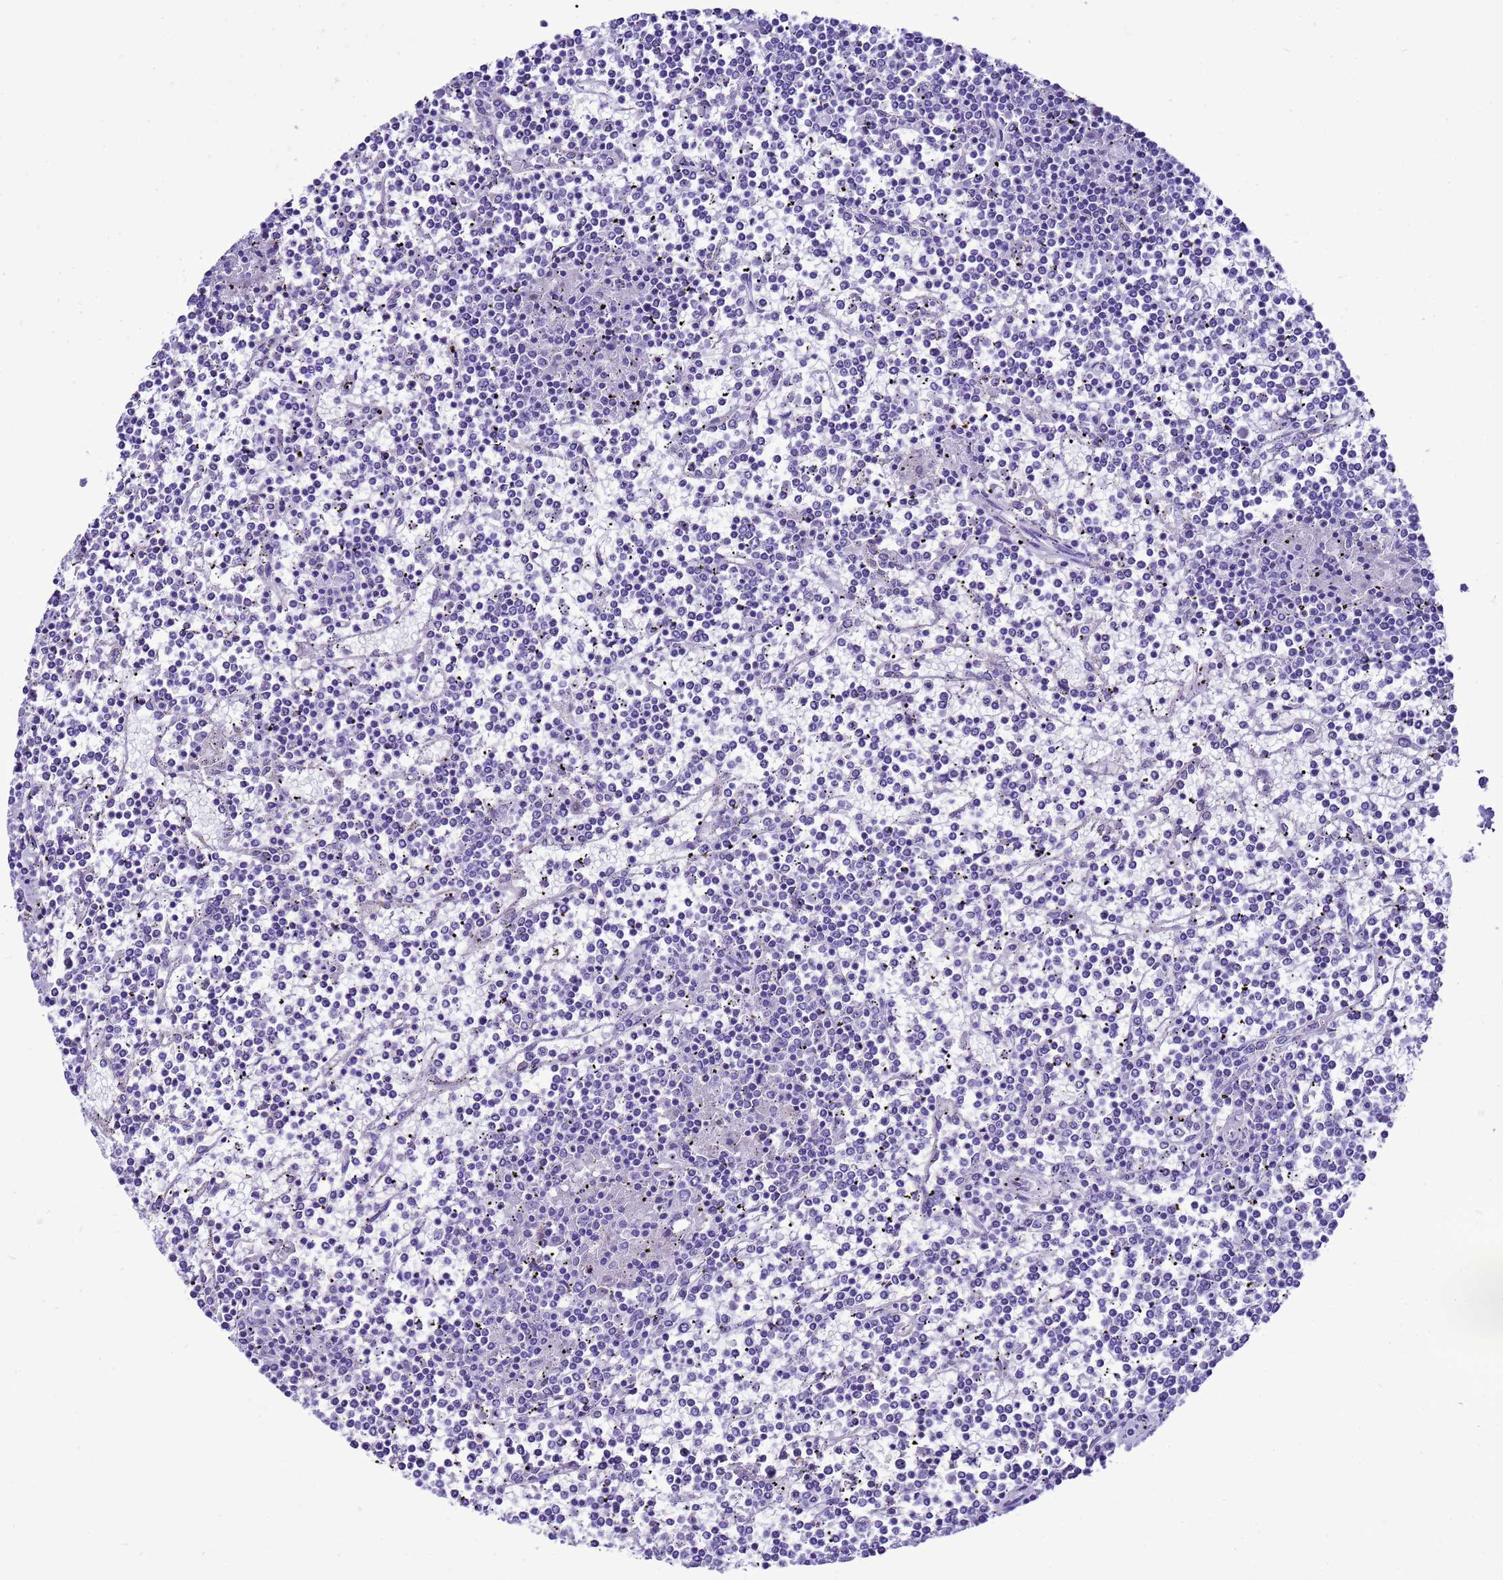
{"staining": {"intensity": "negative", "quantity": "none", "location": "none"}, "tissue": "lymphoma", "cell_type": "Tumor cells", "image_type": "cancer", "snomed": [{"axis": "morphology", "description": "Malignant lymphoma, non-Hodgkin's type, Low grade"}, {"axis": "topography", "description": "Spleen"}], "caption": "Tumor cells show no significant positivity in lymphoma.", "gene": "BEST2", "patient": {"sex": "female", "age": 19}}